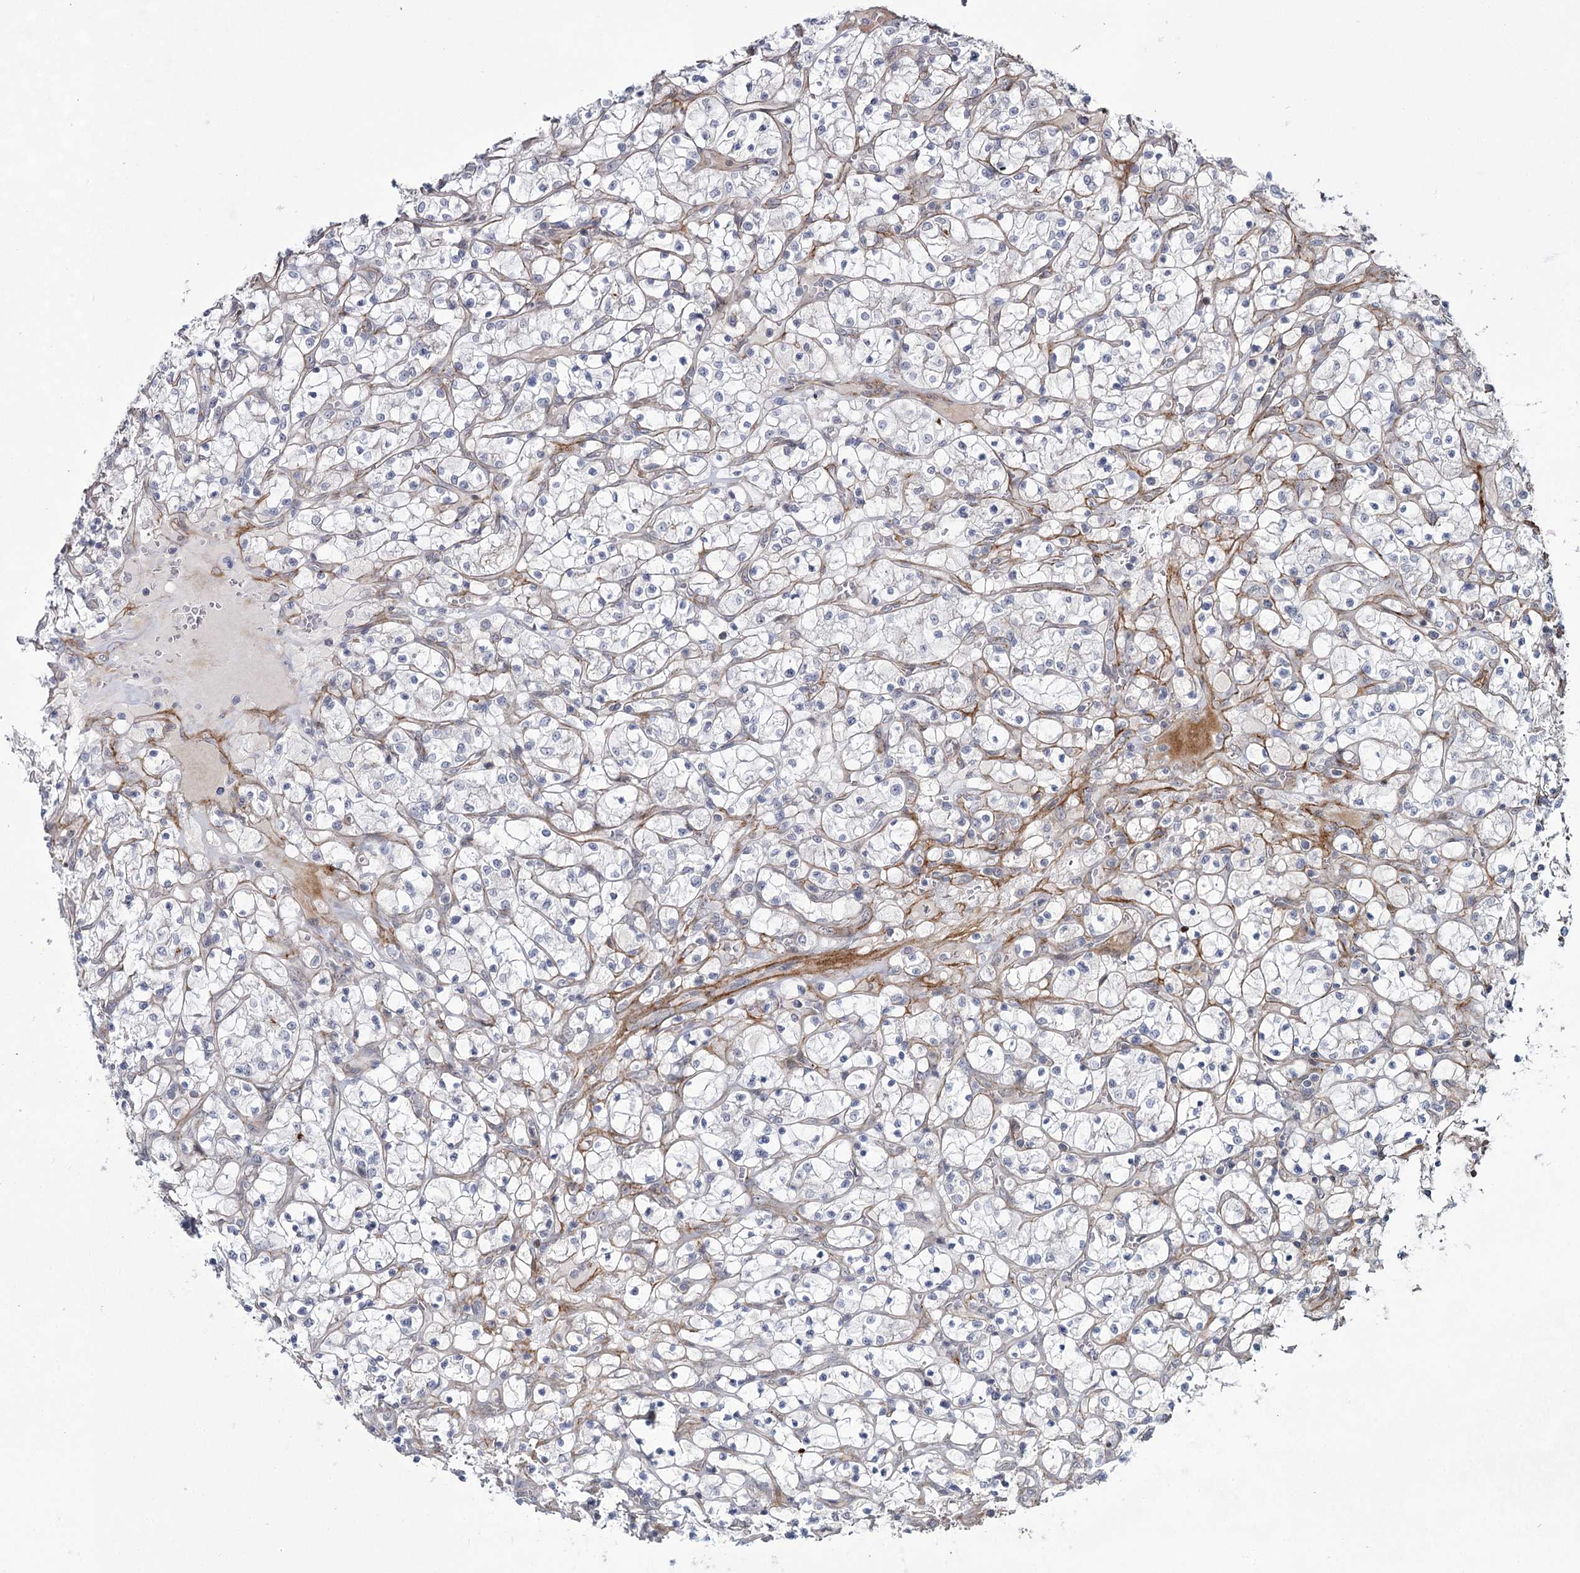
{"staining": {"intensity": "negative", "quantity": "none", "location": "none"}, "tissue": "renal cancer", "cell_type": "Tumor cells", "image_type": "cancer", "snomed": [{"axis": "morphology", "description": "Adenocarcinoma, NOS"}, {"axis": "topography", "description": "Kidney"}], "caption": "This is an immunohistochemistry (IHC) micrograph of renal adenocarcinoma. There is no staining in tumor cells.", "gene": "ATL2", "patient": {"sex": "female", "age": 69}}